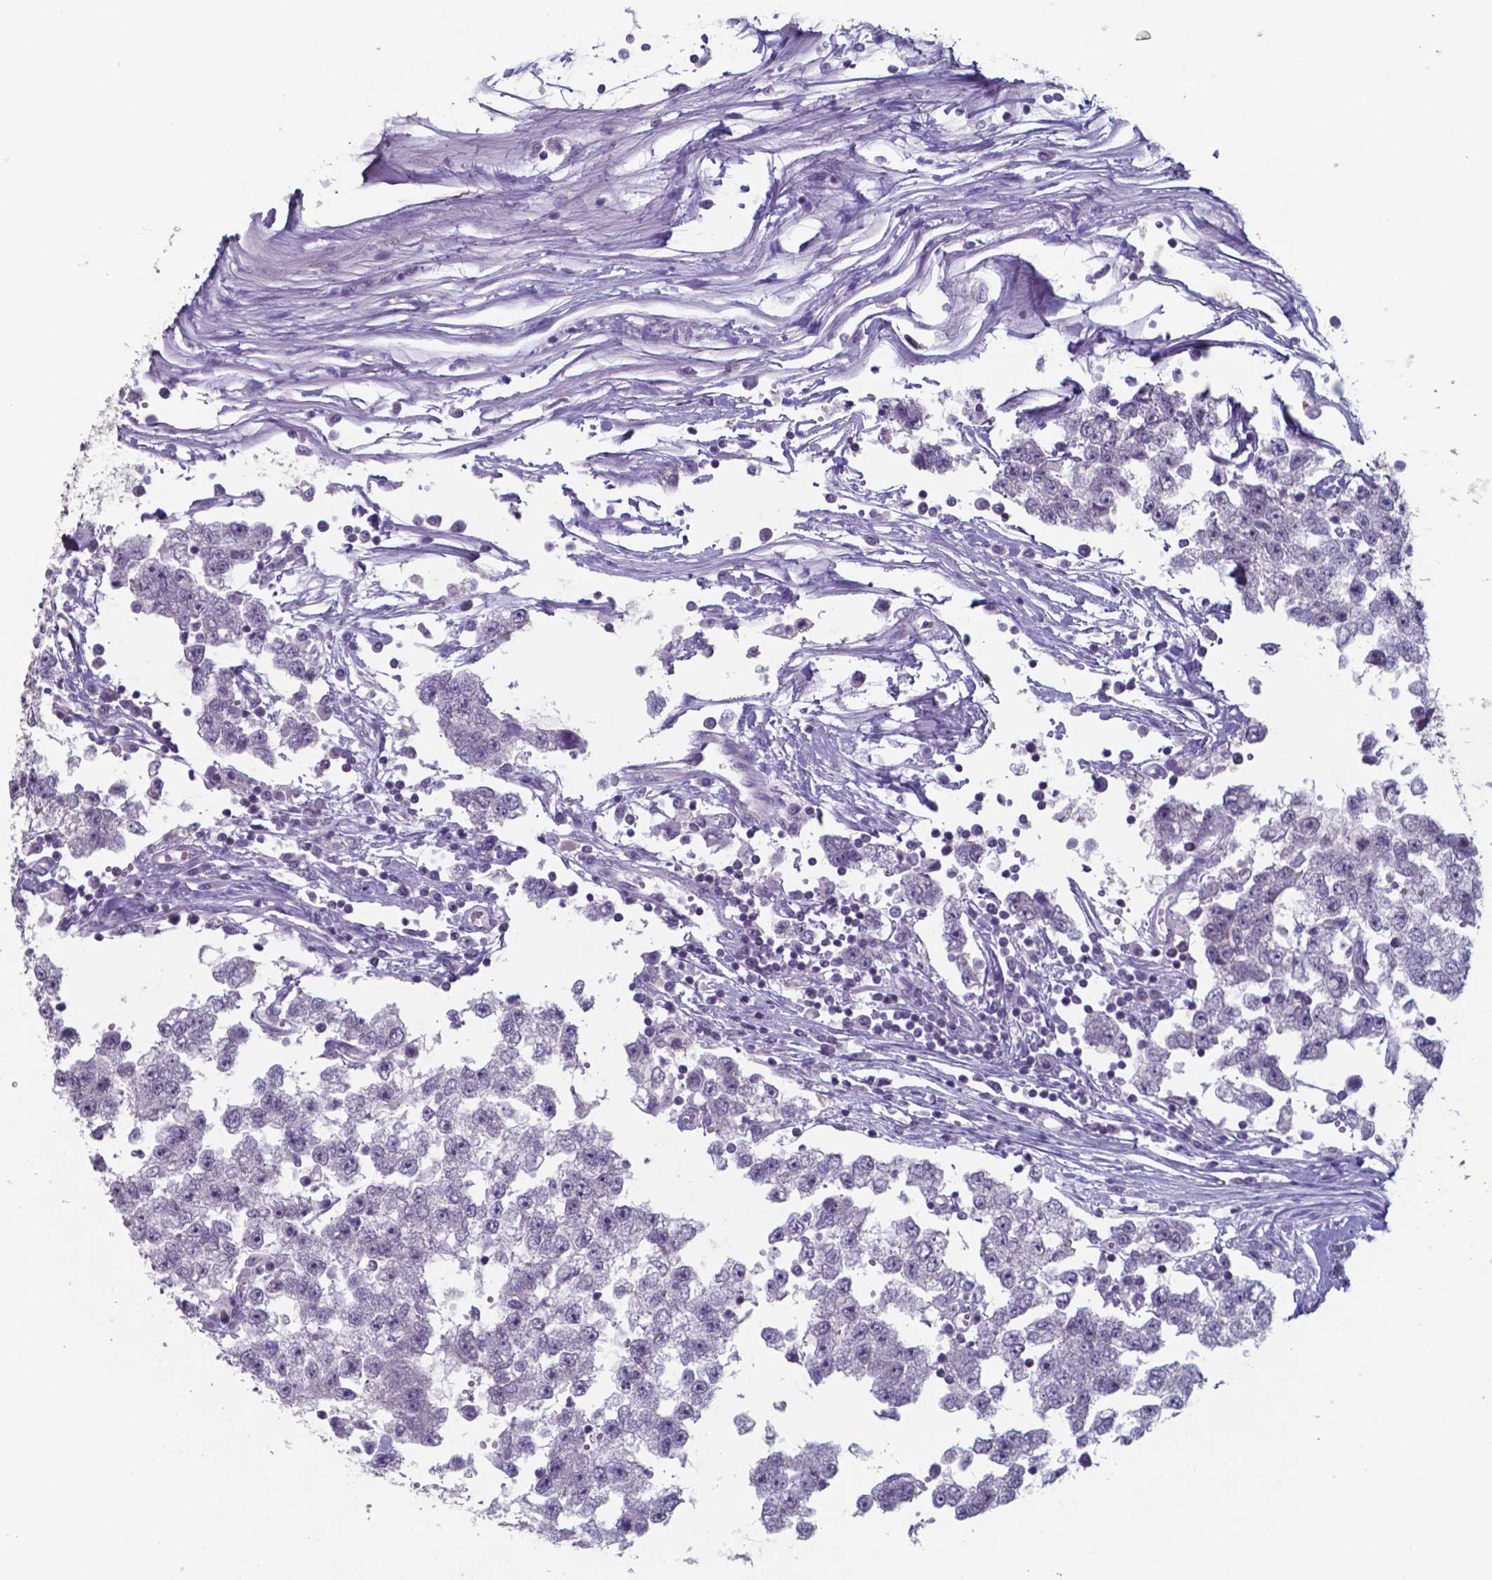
{"staining": {"intensity": "negative", "quantity": "none", "location": "none"}, "tissue": "testis cancer", "cell_type": "Tumor cells", "image_type": "cancer", "snomed": [{"axis": "morphology", "description": "Seminoma, NOS"}, {"axis": "topography", "description": "Testis"}], "caption": "IHC of testis cancer exhibits no expression in tumor cells. Brightfield microscopy of immunohistochemistry stained with DAB (3,3'-diaminobenzidine) (brown) and hematoxylin (blue), captured at high magnification.", "gene": "TDP2", "patient": {"sex": "male", "age": 34}}